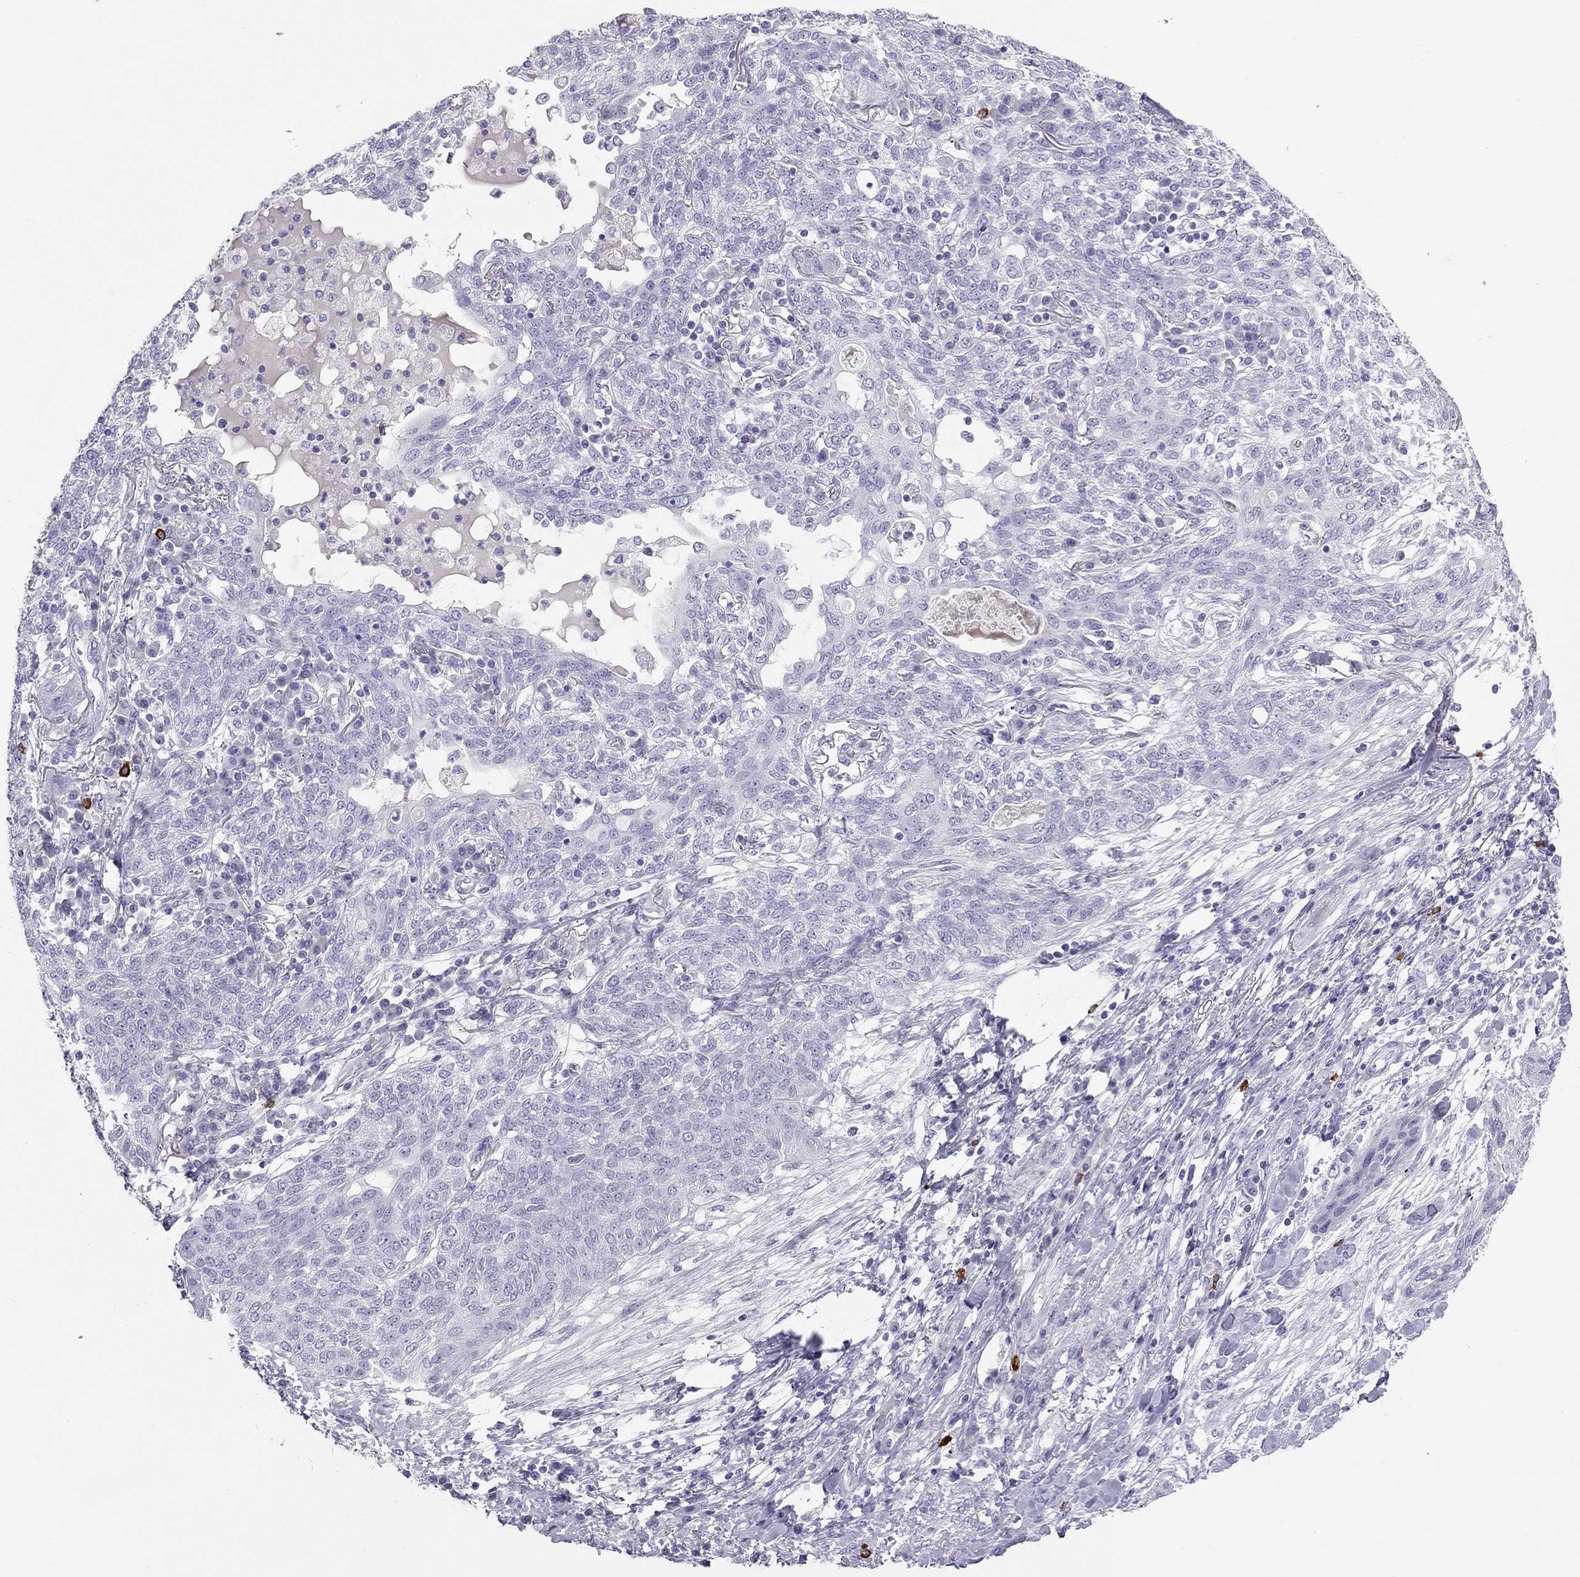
{"staining": {"intensity": "negative", "quantity": "none", "location": "none"}, "tissue": "lung cancer", "cell_type": "Tumor cells", "image_type": "cancer", "snomed": [{"axis": "morphology", "description": "Squamous cell carcinoma, NOS"}, {"axis": "topography", "description": "Lung"}], "caption": "Tumor cells are negative for protein expression in human squamous cell carcinoma (lung). (Stains: DAB immunohistochemistry with hematoxylin counter stain, Microscopy: brightfield microscopy at high magnification).", "gene": "IL17REL", "patient": {"sex": "female", "age": 70}}